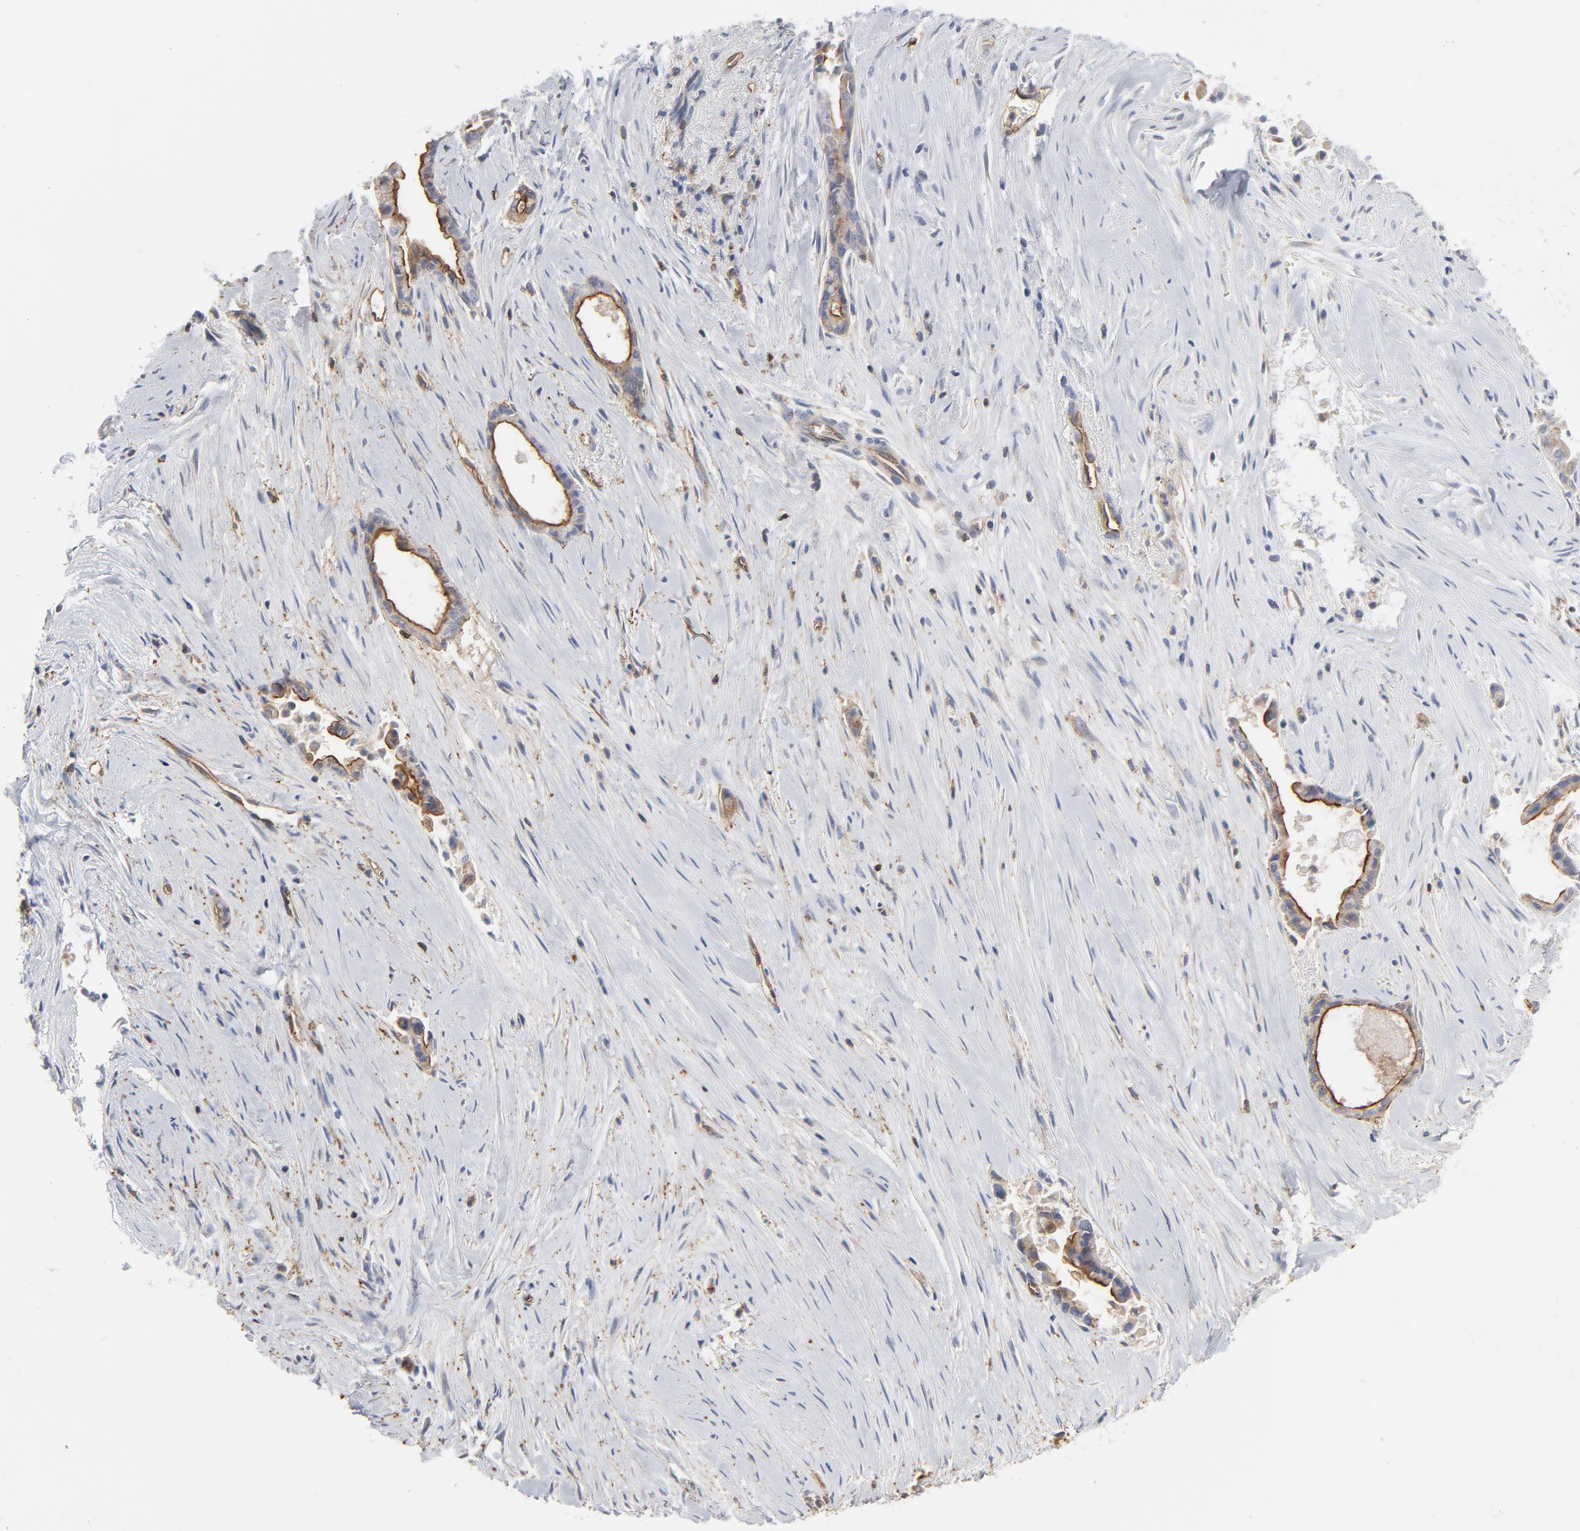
{"staining": {"intensity": "moderate", "quantity": "25%-75%", "location": "cytoplasmic/membranous"}, "tissue": "liver cancer", "cell_type": "Tumor cells", "image_type": "cancer", "snomed": [{"axis": "morphology", "description": "Cholangiocarcinoma"}, {"axis": "topography", "description": "Liver"}], "caption": "This histopathology image displays immunohistochemistry (IHC) staining of human cholangiocarcinoma (liver), with medium moderate cytoplasmic/membranous positivity in about 25%-75% of tumor cells.", "gene": "OXA1L", "patient": {"sex": "female", "age": 55}}